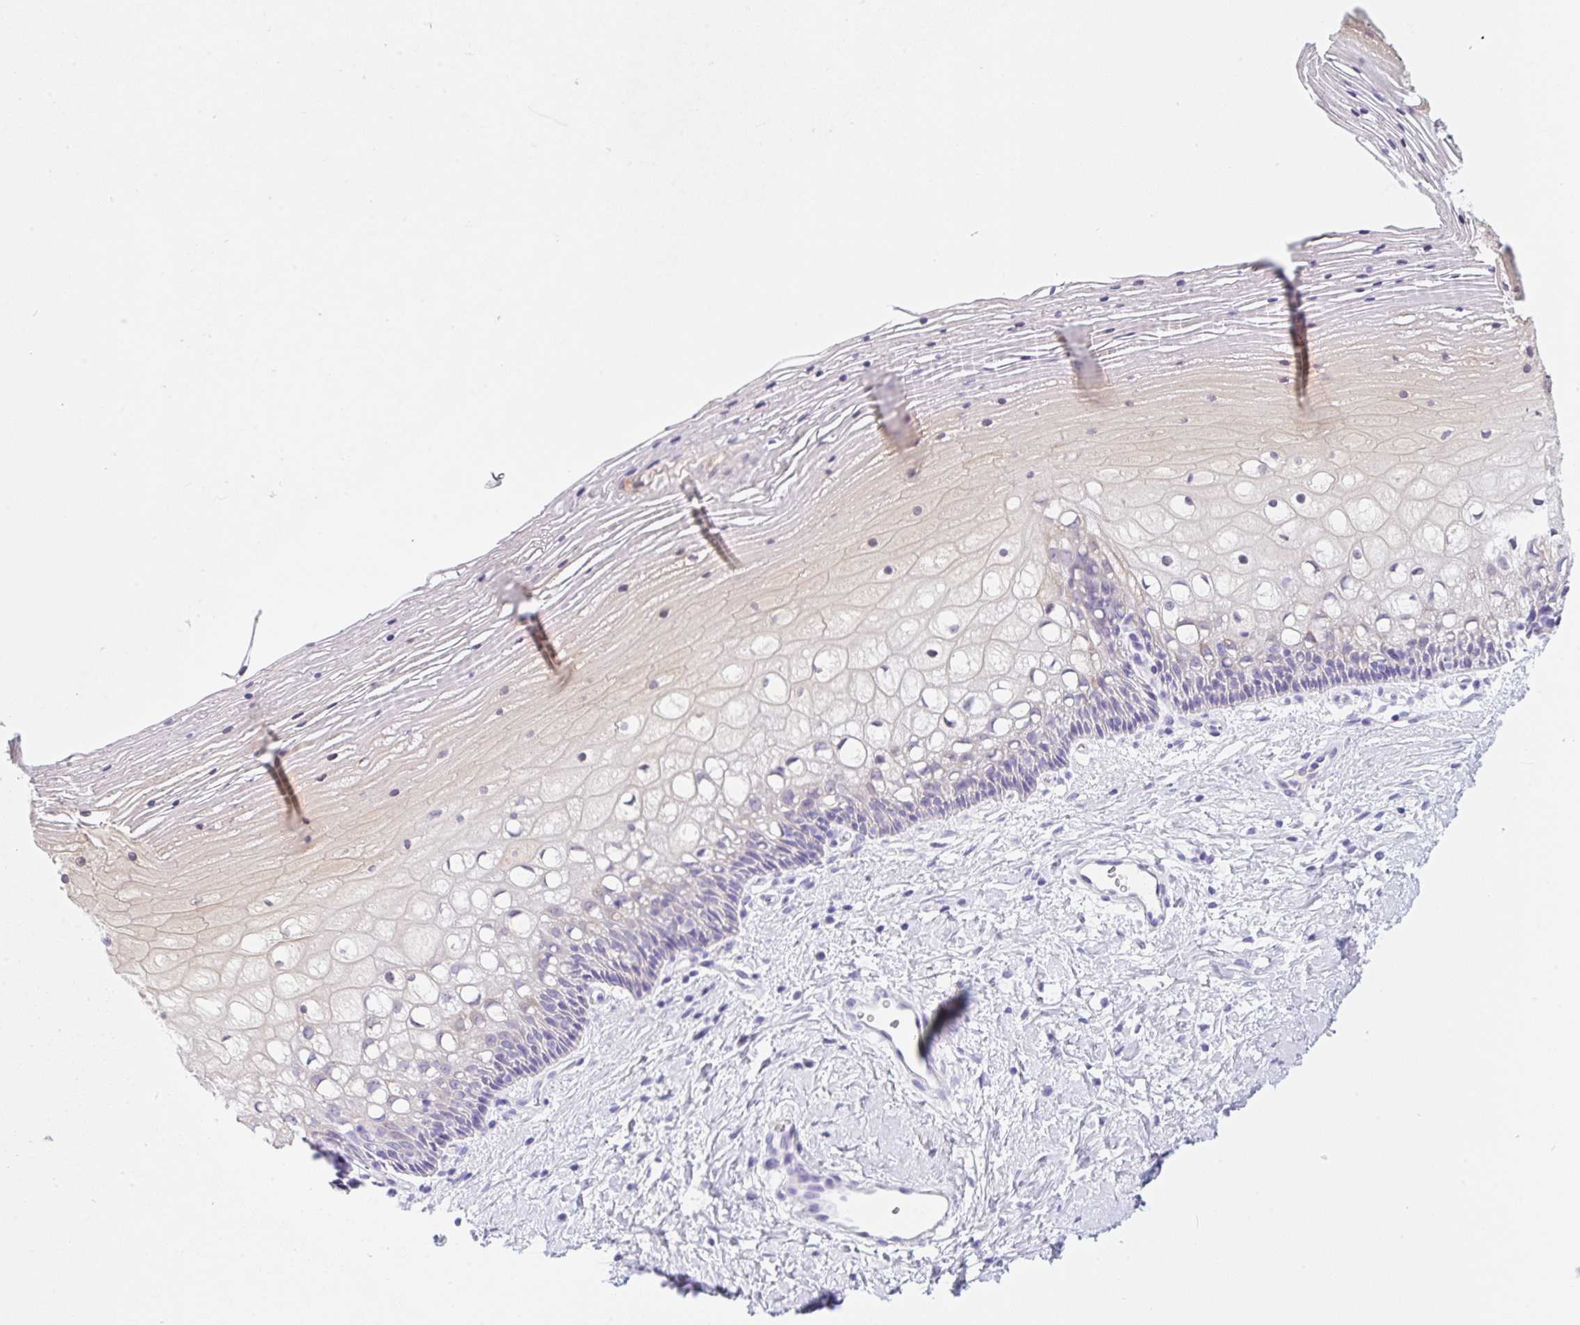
{"staining": {"intensity": "negative", "quantity": "none", "location": "none"}, "tissue": "cervix", "cell_type": "Glandular cells", "image_type": "normal", "snomed": [{"axis": "morphology", "description": "Normal tissue, NOS"}, {"axis": "topography", "description": "Cervix"}], "caption": "There is no significant expression in glandular cells of cervix. (Stains: DAB immunohistochemistry (IHC) with hematoxylin counter stain, Microscopy: brightfield microscopy at high magnification).", "gene": "KLK8", "patient": {"sex": "female", "age": 36}}